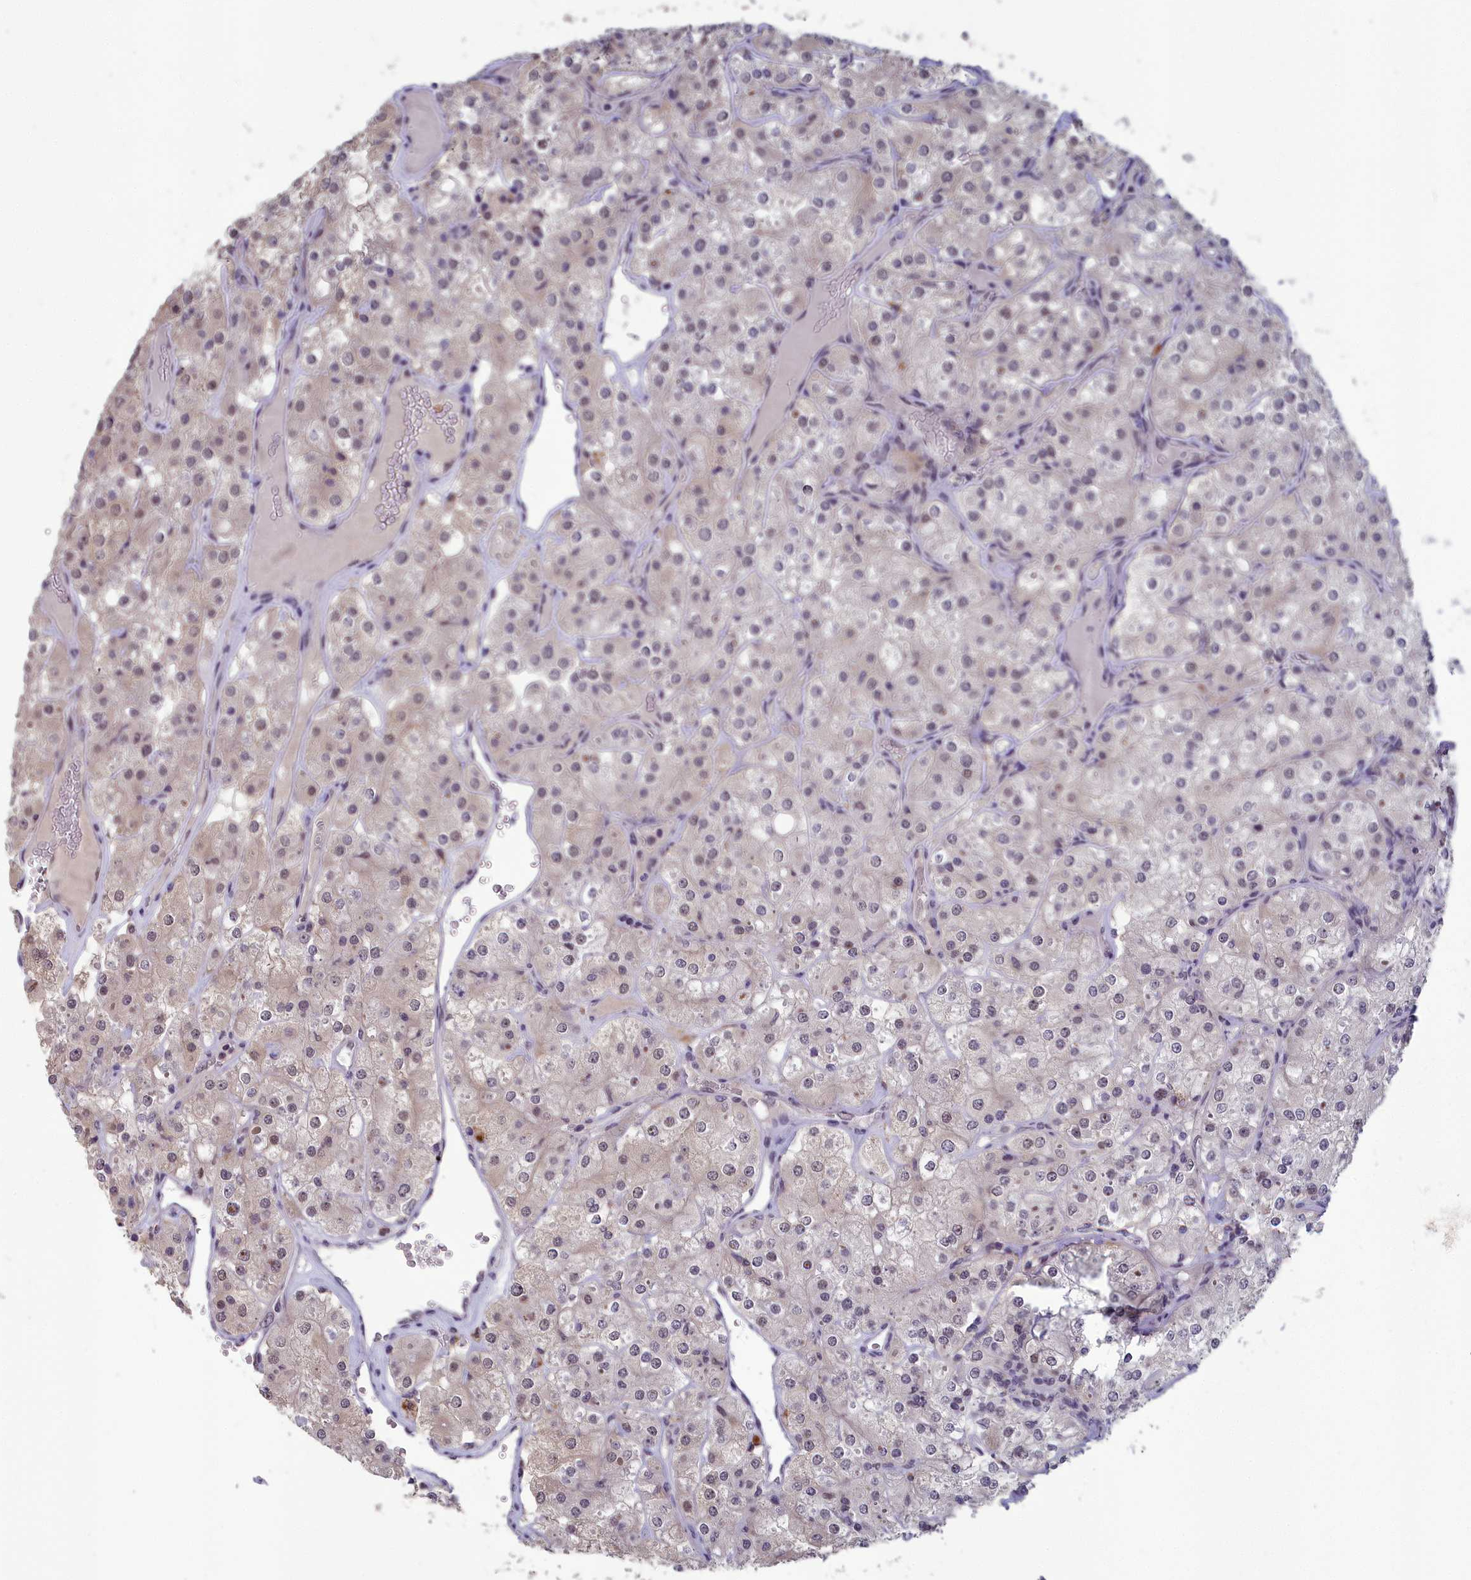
{"staining": {"intensity": "moderate", "quantity": "25%-75%", "location": "cytoplasmic/membranous,nuclear"}, "tissue": "renal cancer", "cell_type": "Tumor cells", "image_type": "cancer", "snomed": [{"axis": "morphology", "description": "Adenocarcinoma, NOS"}, {"axis": "topography", "description": "Kidney"}], "caption": "Immunohistochemistry (IHC) of human renal adenocarcinoma displays medium levels of moderate cytoplasmic/membranous and nuclear expression in approximately 25%-75% of tumor cells. (DAB (3,3'-diaminobenzidine) = brown stain, brightfield microscopy at high magnification).", "gene": "MT-CO3", "patient": {"sex": "male", "age": 77}}